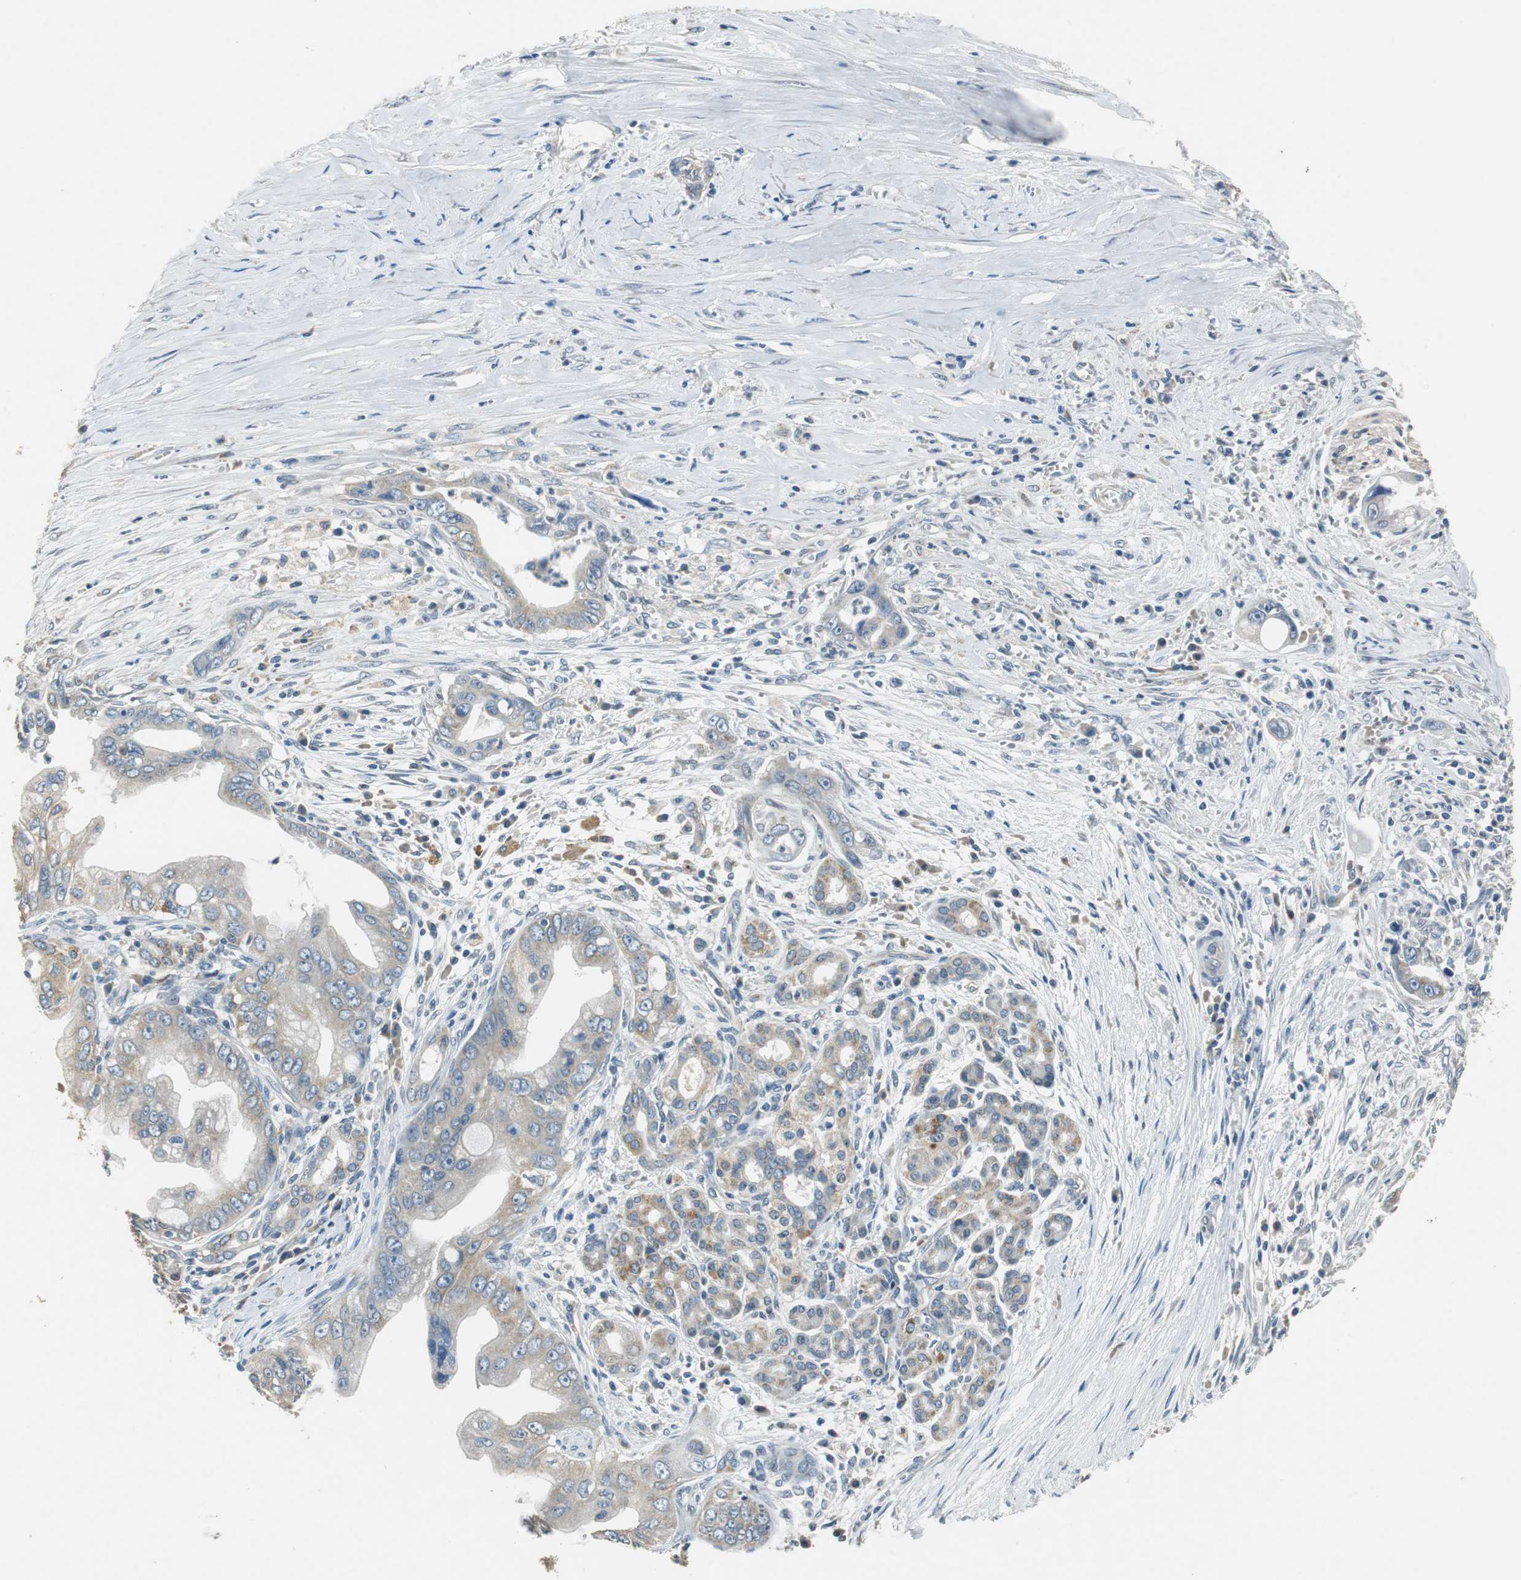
{"staining": {"intensity": "moderate", "quantity": "25%-75%", "location": "cytoplasmic/membranous"}, "tissue": "pancreatic cancer", "cell_type": "Tumor cells", "image_type": "cancer", "snomed": [{"axis": "morphology", "description": "Adenocarcinoma, NOS"}, {"axis": "topography", "description": "Pancreas"}], "caption": "Moderate cytoplasmic/membranous protein positivity is present in approximately 25%-75% of tumor cells in pancreatic adenocarcinoma.", "gene": "ALDH4A1", "patient": {"sex": "male", "age": 59}}